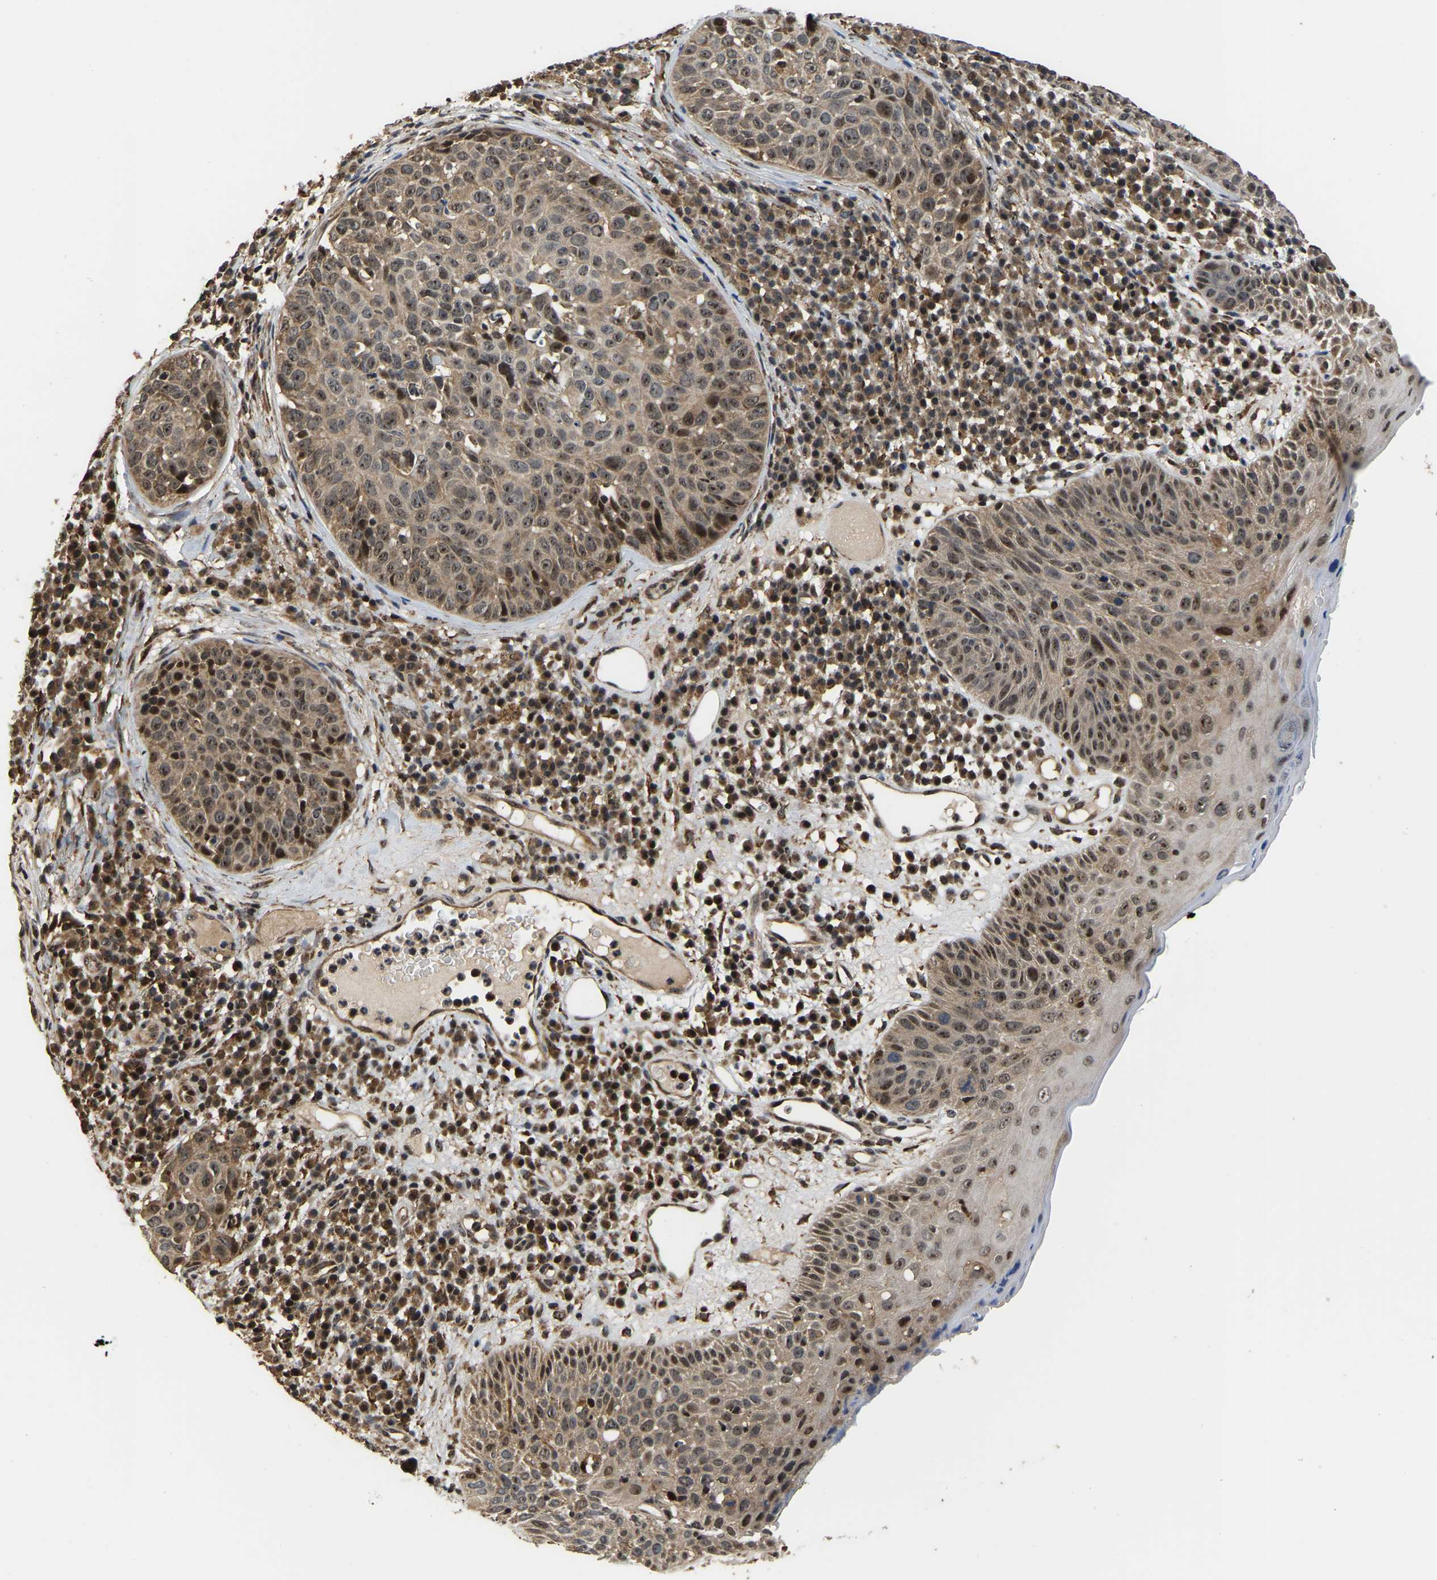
{"staining": {"intensity": "moderate", "quantity": ">75%", "location": "cytoplasmic/membranous,nuclear"}, "tissue": "skin cancer", "cell_type": "Tumor cells", "image_type": "cancer", "snomed": [{"axis": "morphology", "description": "Squamous cell carcinoma in situ, NOS"}, {"axis": "morphology", "description": "Squamous cell carcinoma, NOS"}, {"axis": "topography", "description": "Skin"}], "caption": "Skin cancer was stained to show a protein in brown. There is medium levels of moderate cytoplasmic/membranous and nuclear positivity in approximately >75% of tumor cells.", "gene": "CIAO1", "patient": {"sex": "male", "age": 93}}